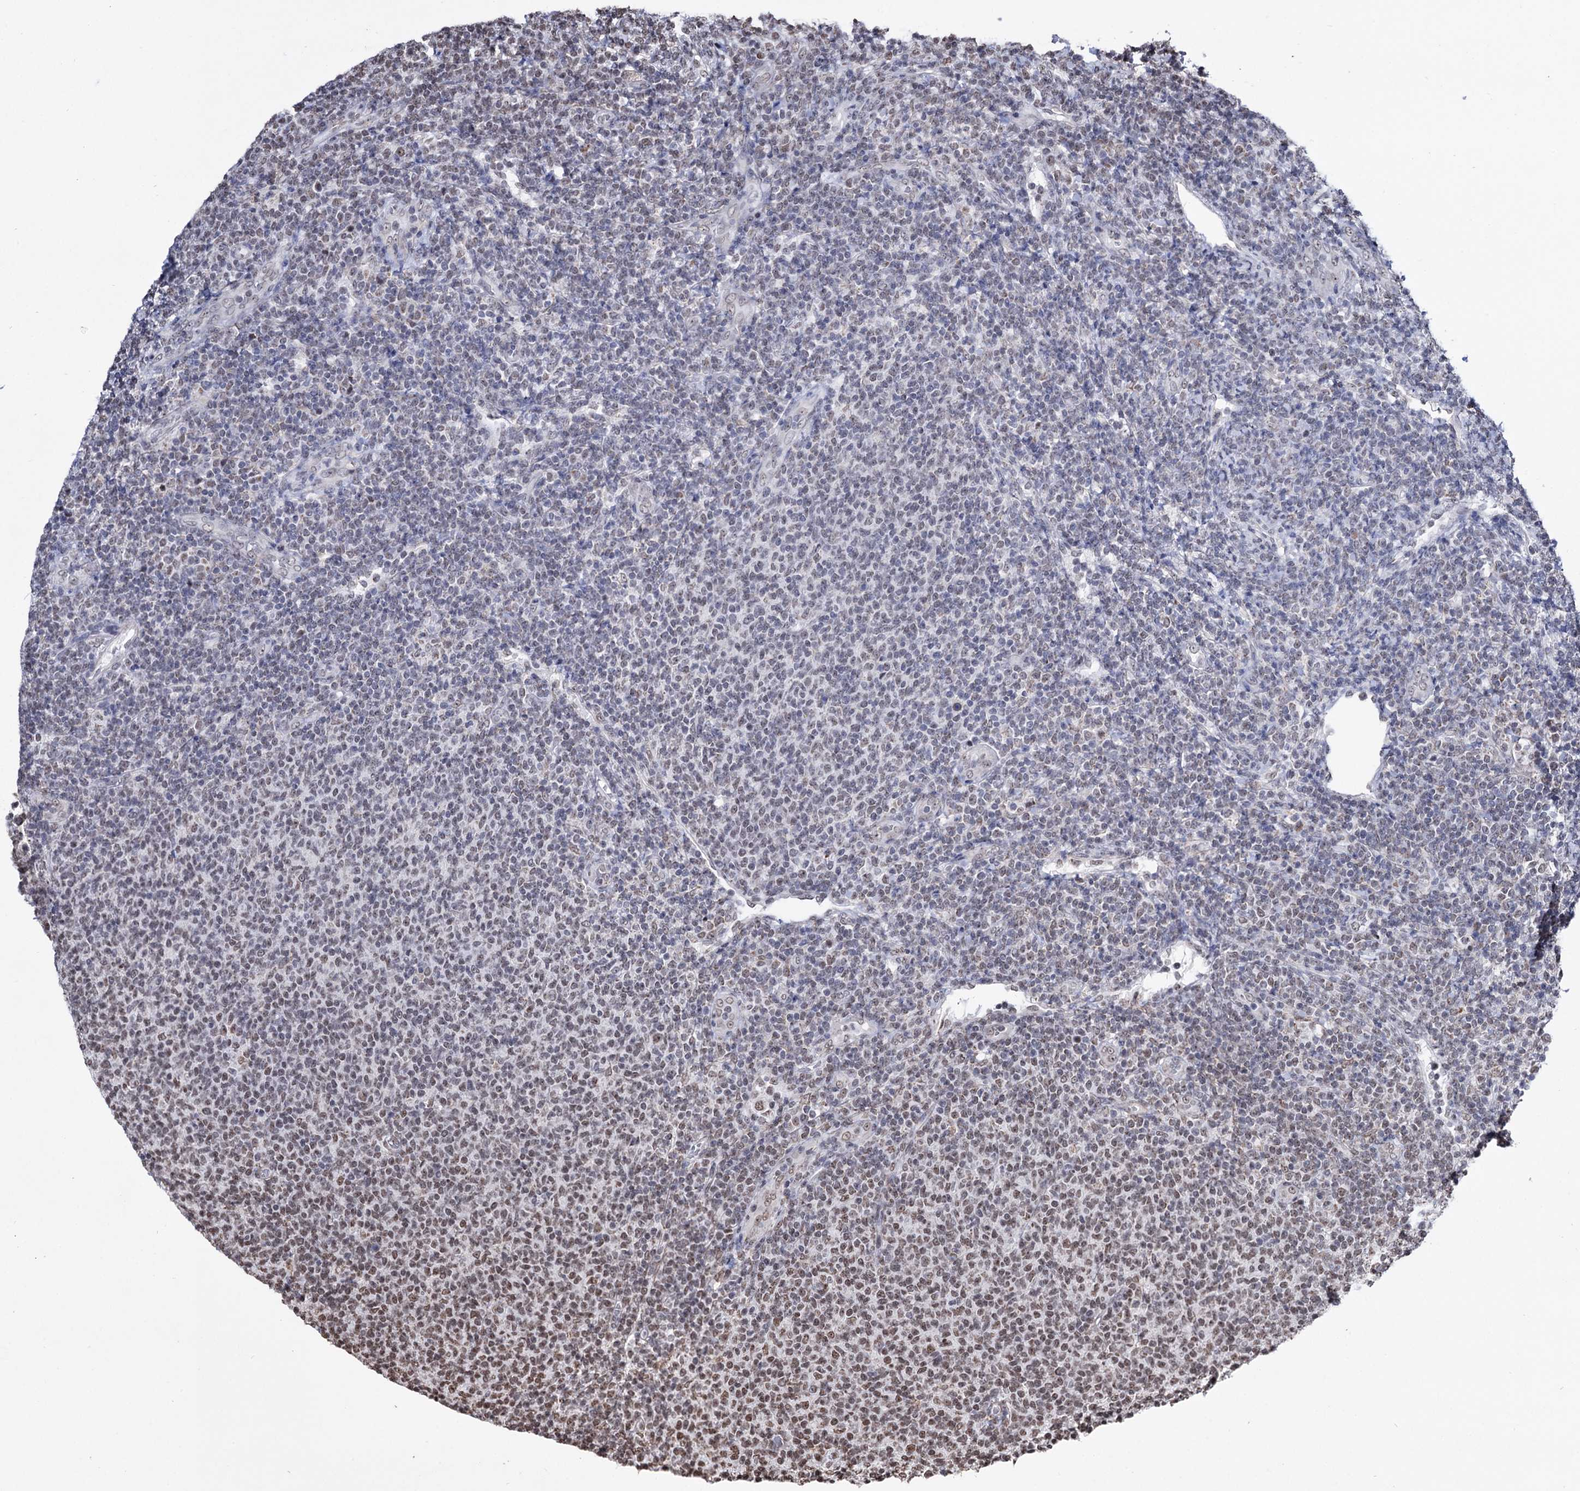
{"staining": {"intensity": "weak", "quantity": "<25%", "location": "nuclear"}, "tissue": "lymphoma", "cell_type": "Tumor cells", "image_type": "cancer", "snomed": [{"axis": "morphology", "description": "Malignant lymphoma, non-Hodgkin's type, Low grade"}, {"axis": "topography", "description": "Lymph node"}], "caption": "Tumor cells show no significant expression in low-grade malignant lymphoma, non-Hodgkin's type.", "gene": "ABHD10", "patient": {"sex": "male", "age": 66}}